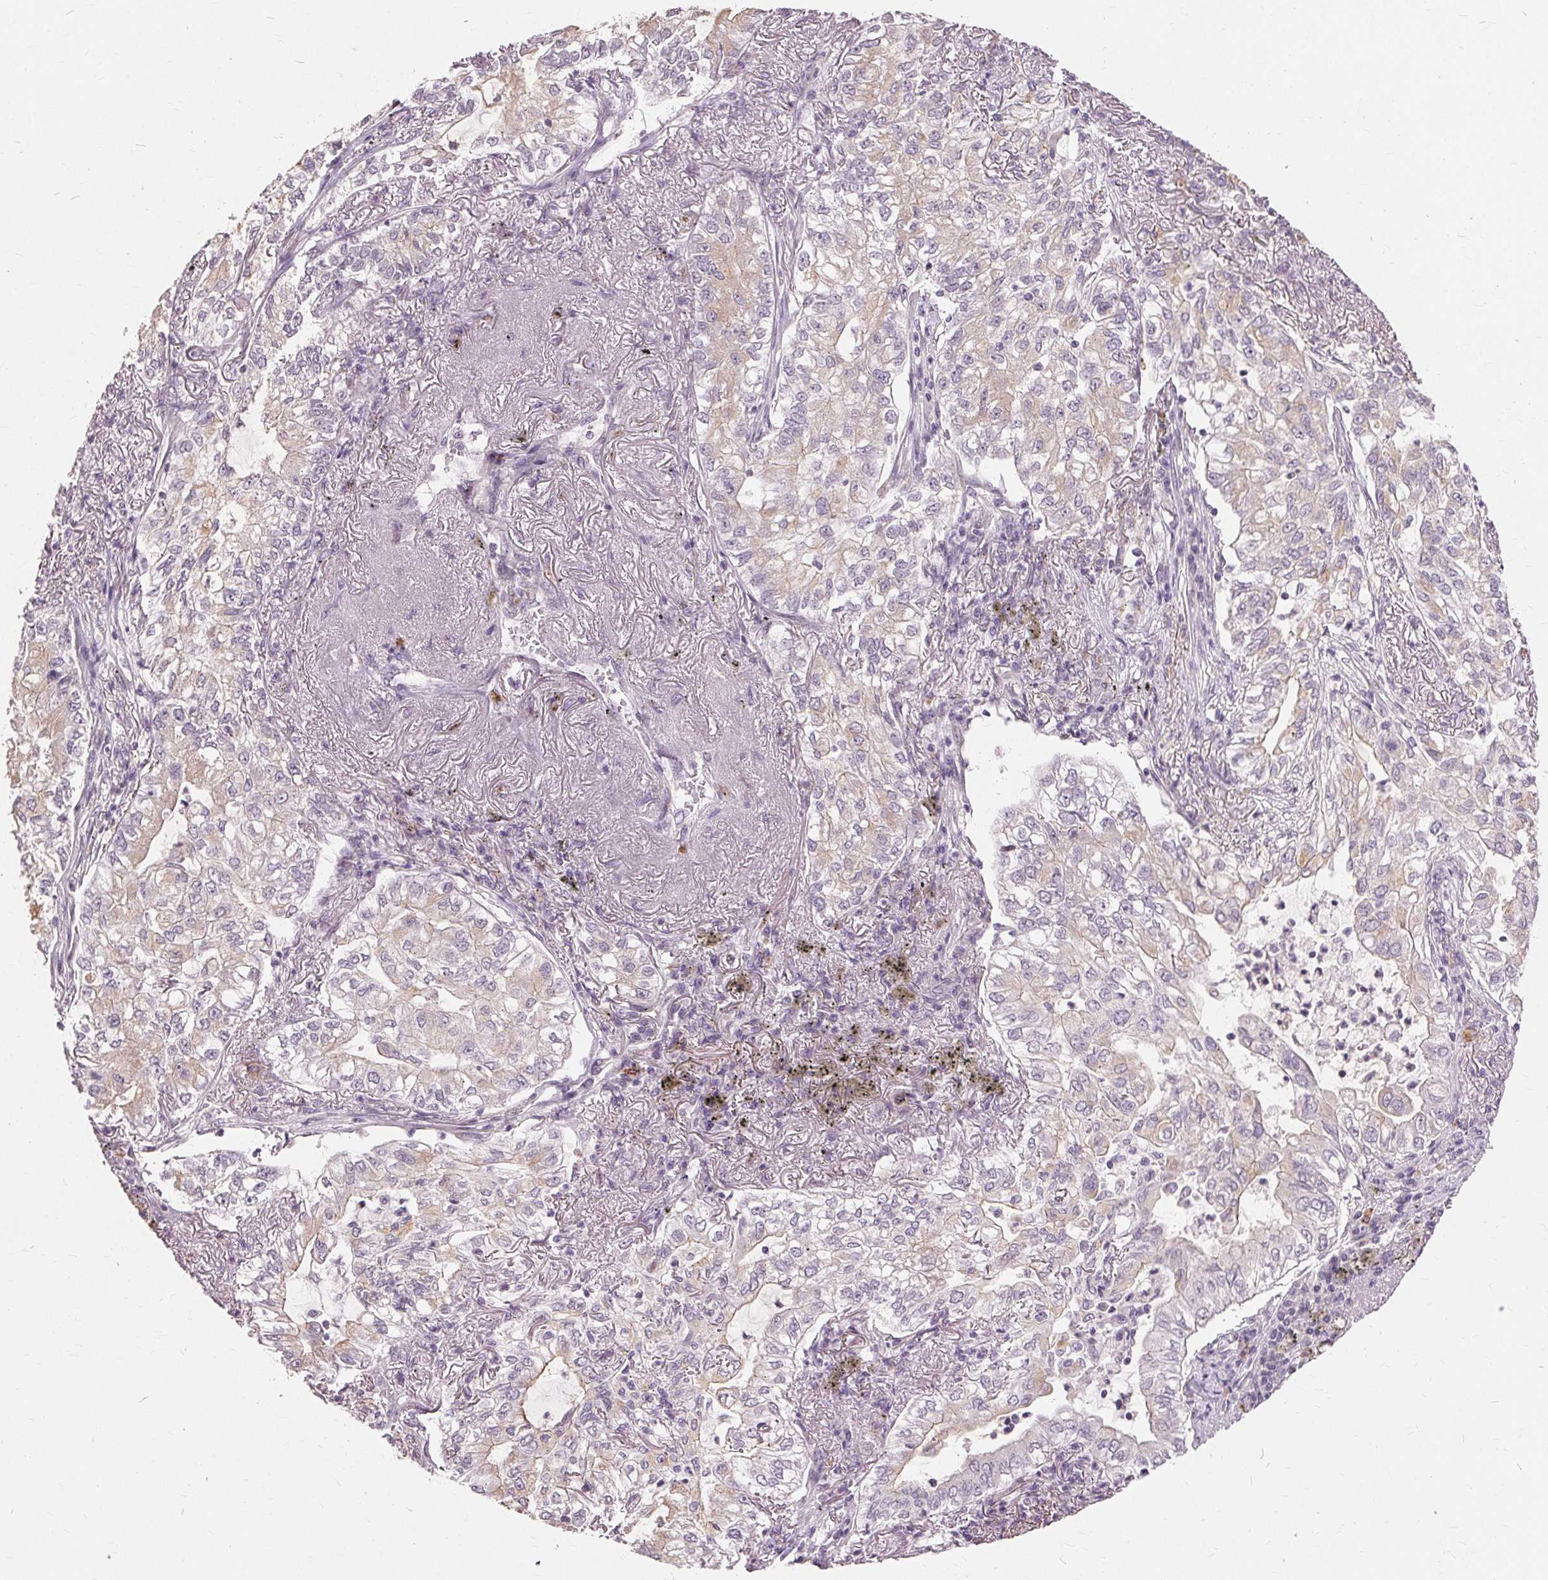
{"staining": {"intensity": "weak", "quantity": "25%-75%", "location": "cytoplasmic/membranous"}, "tissue": "lung cancer", "cell_type": "Tumor cells", "image_type": "cancer", "snomed": [{"axis": "morphology", "description": "Adenocarcinoma, NOS"}, {"axis": "topography", "description": "Lung"}], "caption": "Immunohistochemical staining of lung cancer (adenocarcinoma) demonstrates low levels of weak cytoplasmic/membranous protein expression in approximately 25%-75% of tumor cells.", "gene": "SIGLEC6", "patient": {"sex": "female", "age": 73}}